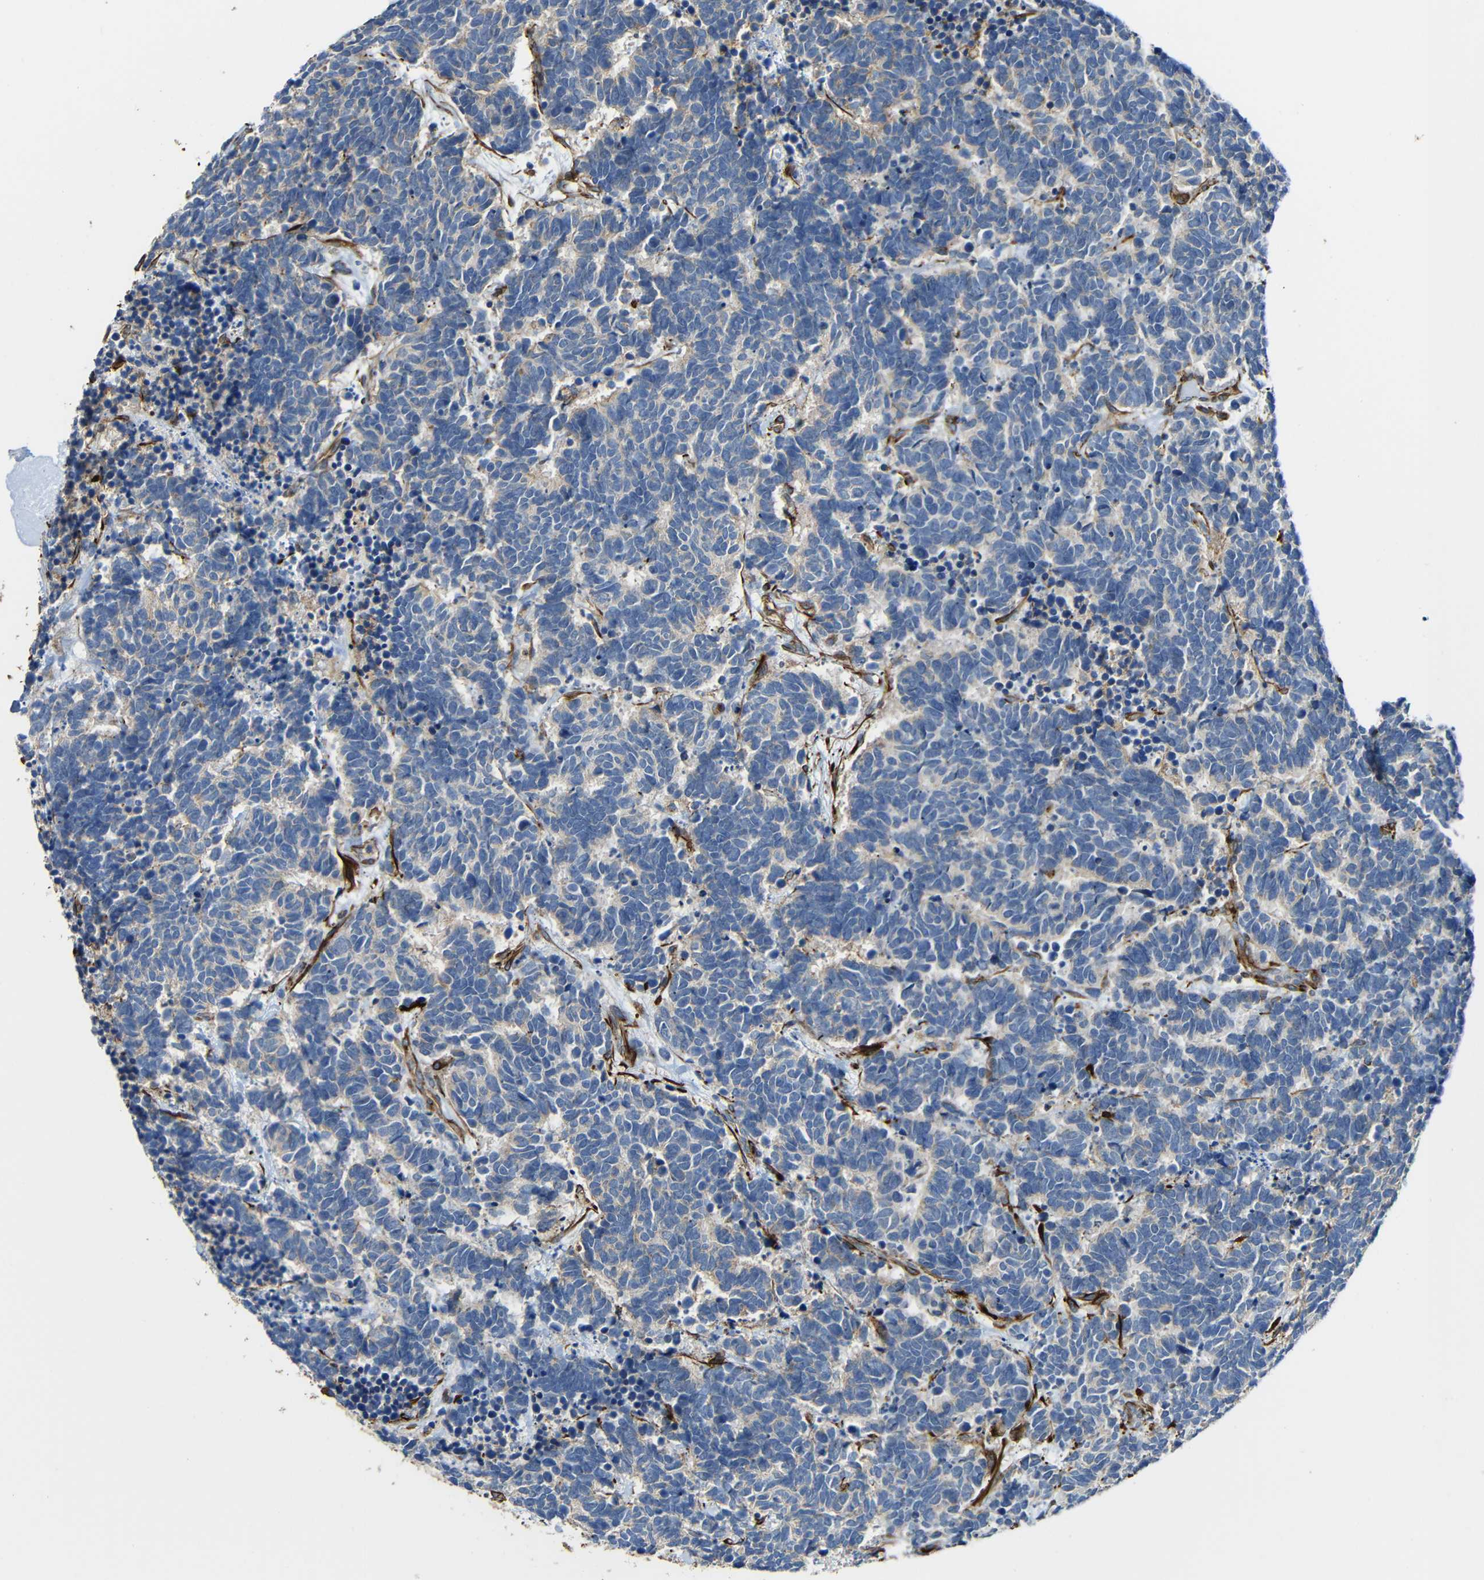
{"staining": {"intensity": "weak", "quantity": "25%-75%", "location": "cytoplasmic/membranous"}, "tissue": "carcinoid", "cell_type": "Tumor cells", "image_type": "cancer", "snomed": [{"axis": "morphology", "description": "Carcinoma, NOS"}, {"axis": "morphology", "description": "Carcinoid, malignant, NOS"}, {"axis": "topography", "description": "Urinary bladder"}], "caption": "Carcinoid (malignant) was stained to show a protein in brown. There is low levels of weak cytoplasmic/membranous staining in approximately 25%-75% of tumor cells.", "gene": "IGSF10", "patient": {"sex": "male", "age": 57}}